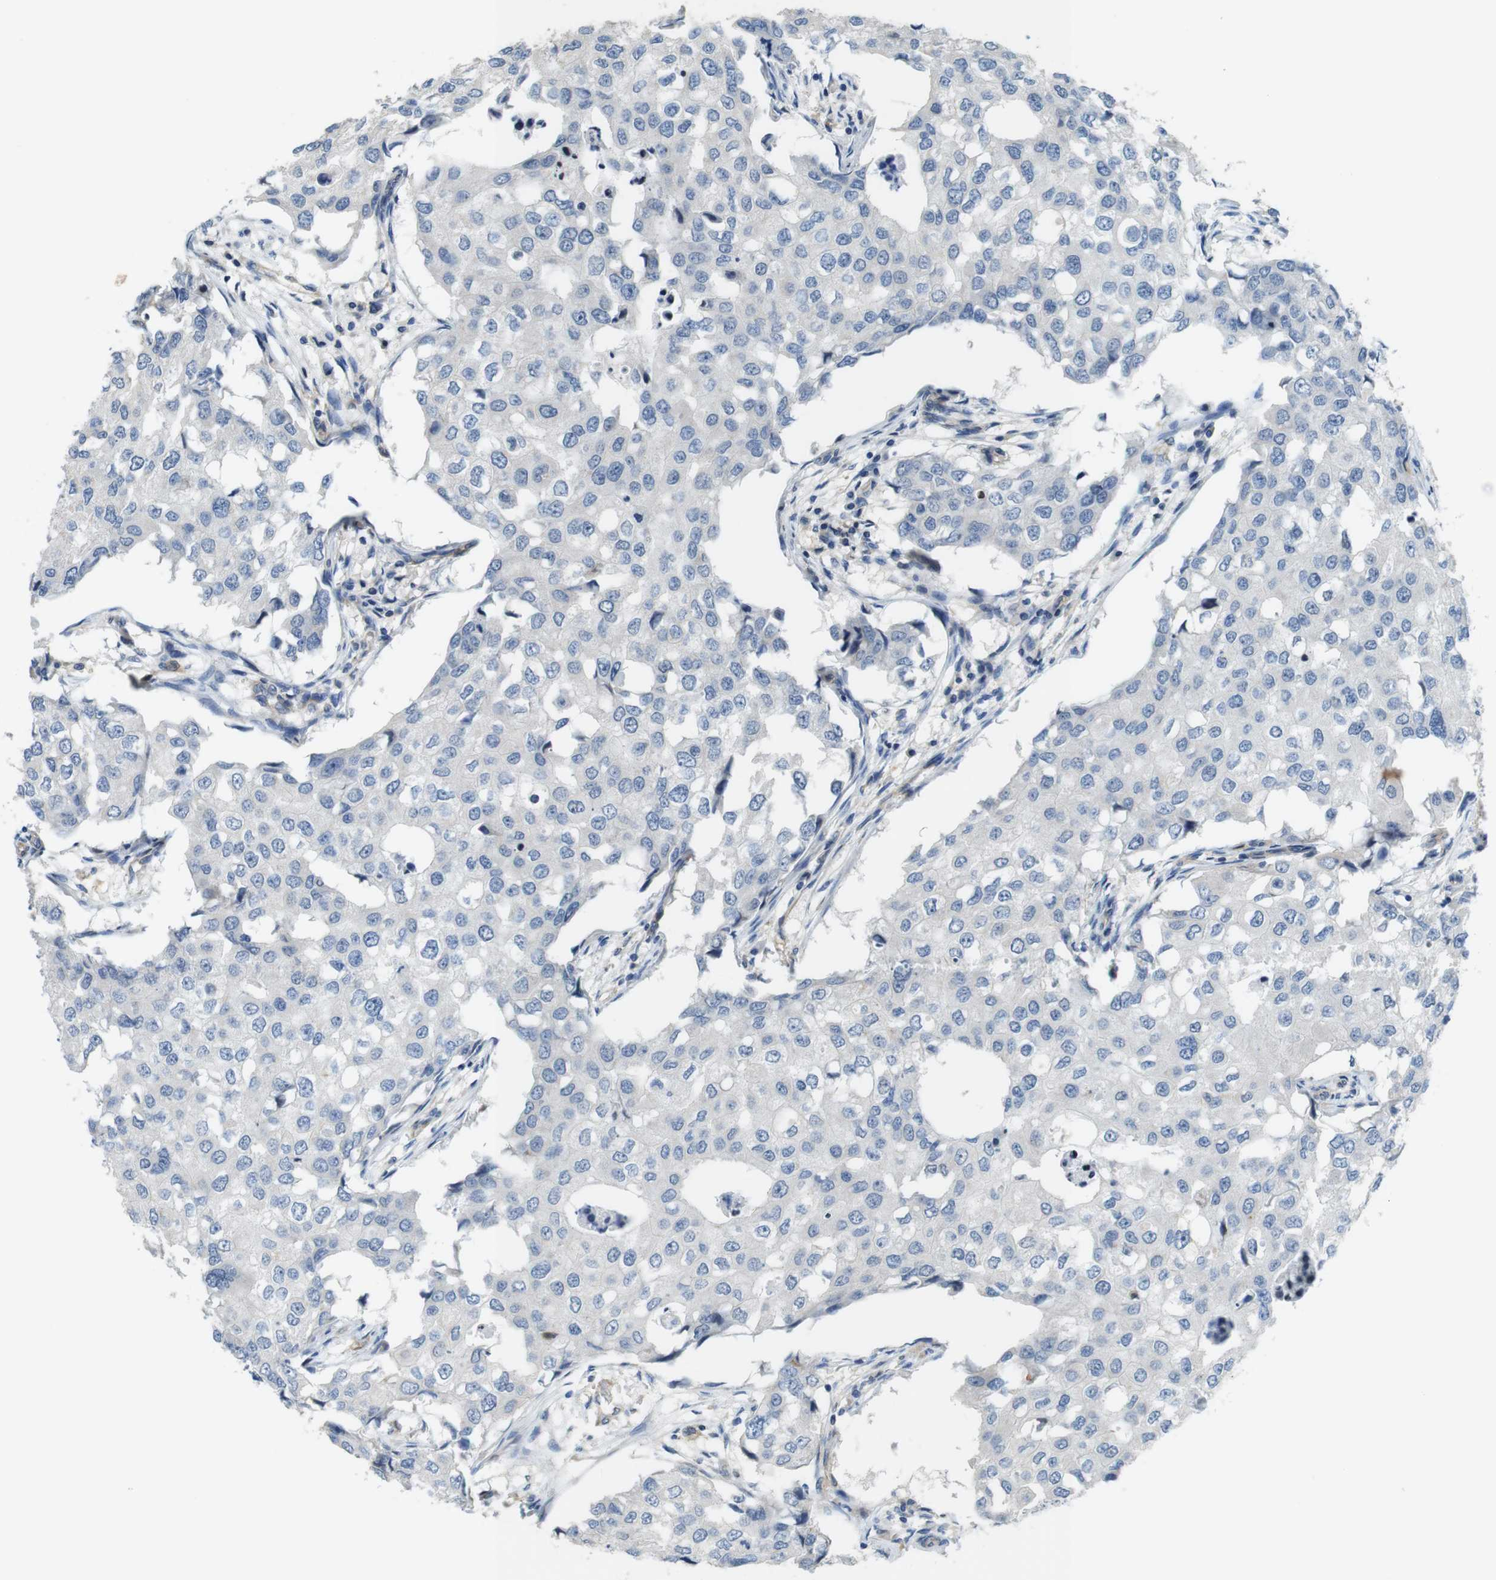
{"staining": {"intensity": "negative", "quantity": "none", "location": "none"}, "tissue": "breast cancer", "cell_type": "Tumor cells", "image_type": "cancer", "snomed": [{"axis": "morphology", "description": "Duct carcinoma"}, {"axis": "topography", "description": "Breast"}], "caption": "A high-resolution photomicrograph shows IHC staining of invasive ductal carcinoma (breast), which demonstrates no significant expression in tumor cells. (IHC, brightfield microscopy, high magnification).", "gene": "PCDH10", "patient": {"sex": "female", "age": 27}}